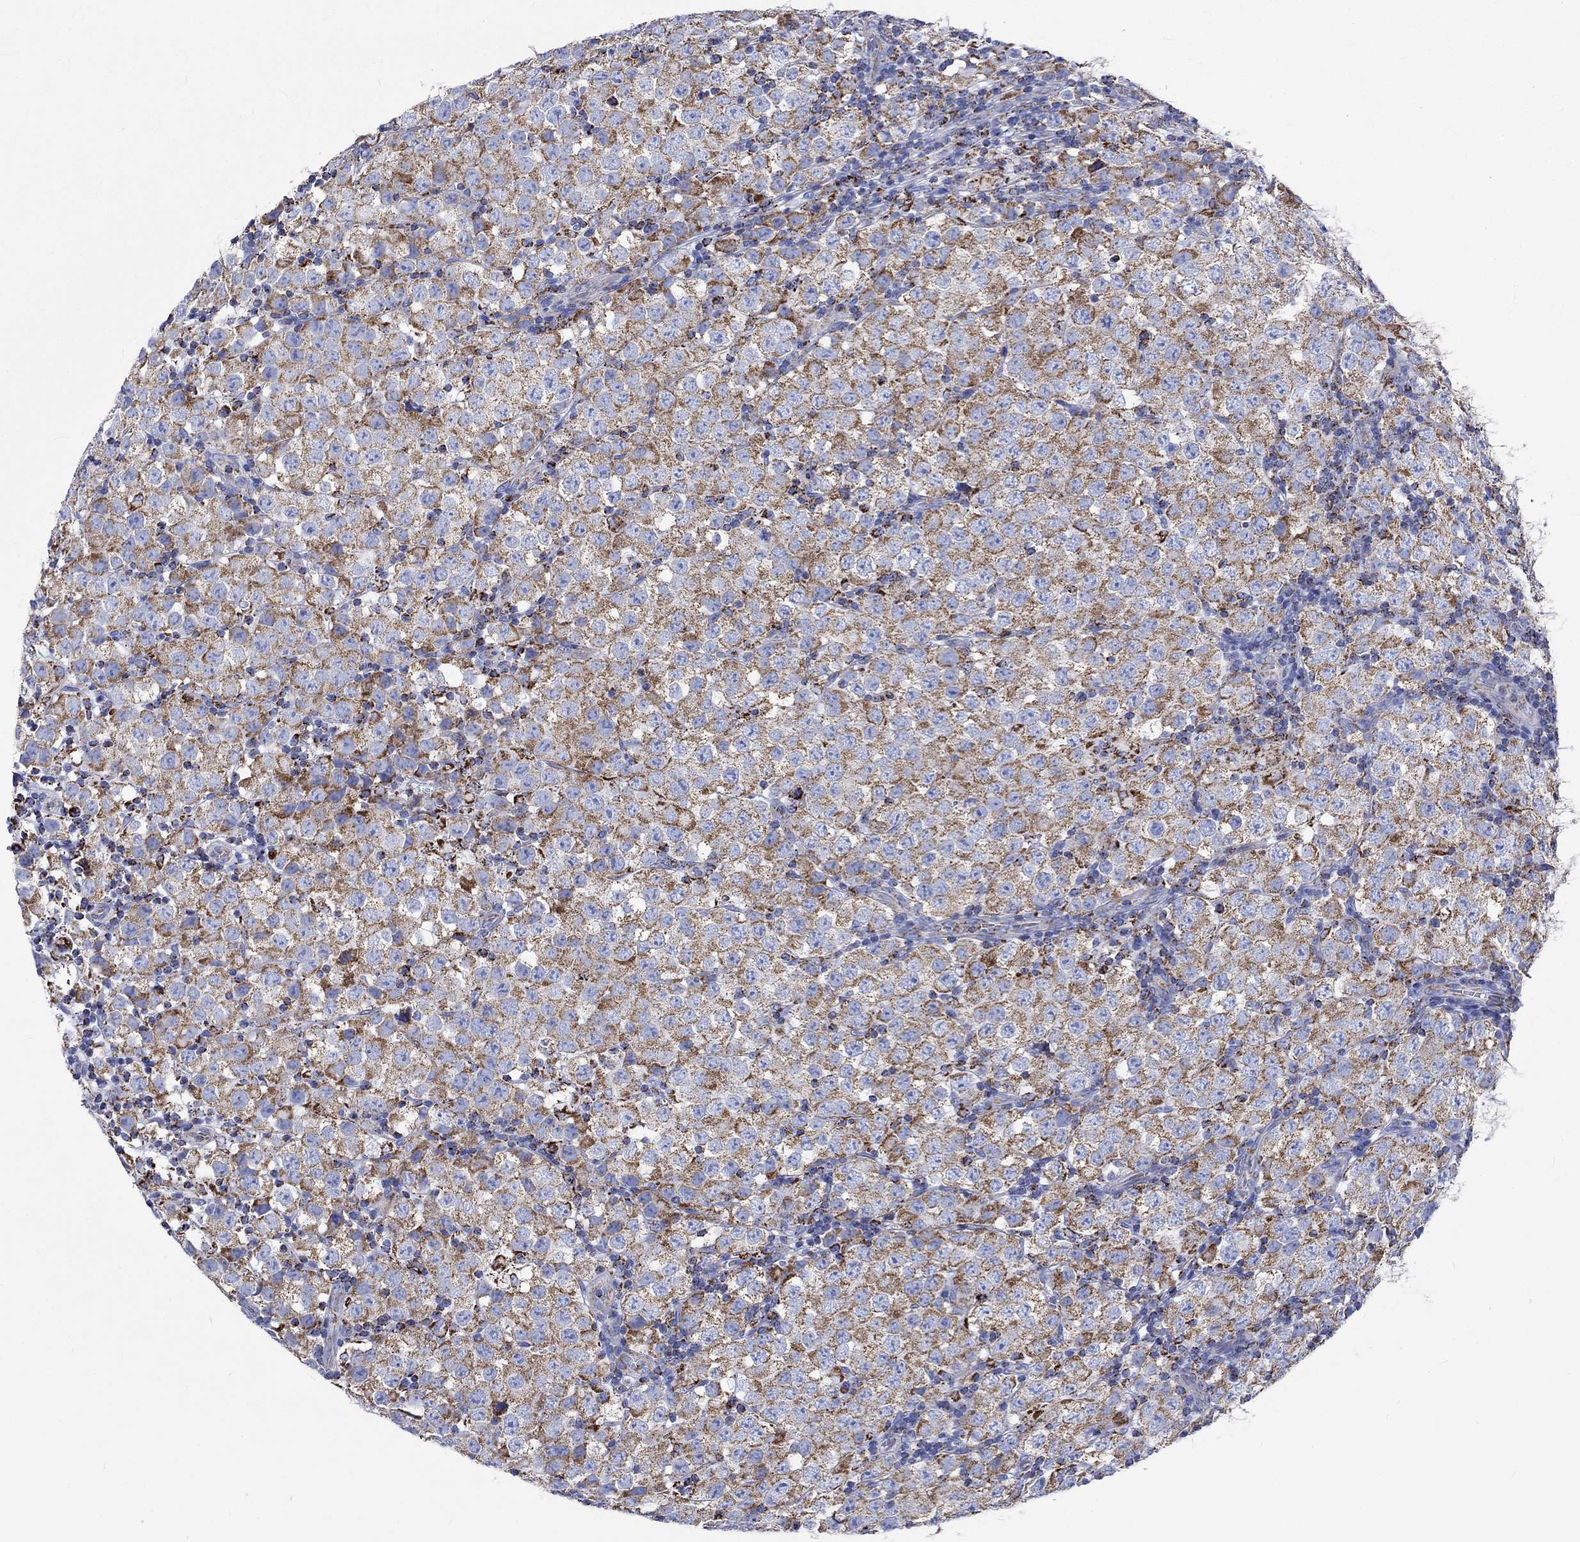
{"staining": {"intensity": "strong", "quantity": "25%-75%", "location": "cytoplasmic/membranous"}, "tissue": "testis cancer", "cell_type": "Tumor cells", "image_type": "cancer", "snomed": [{"axis": "morphology", "description": "Seminoma, NOS"}, {"axis": "topography", "description": "Testis"}], "caption": "Human testis cancer (seminoma) stained with a protein marker exhibits strong staining in tumor cells.", "gene": "RCE1", "patient": {"sex": "male", "age": 34}}